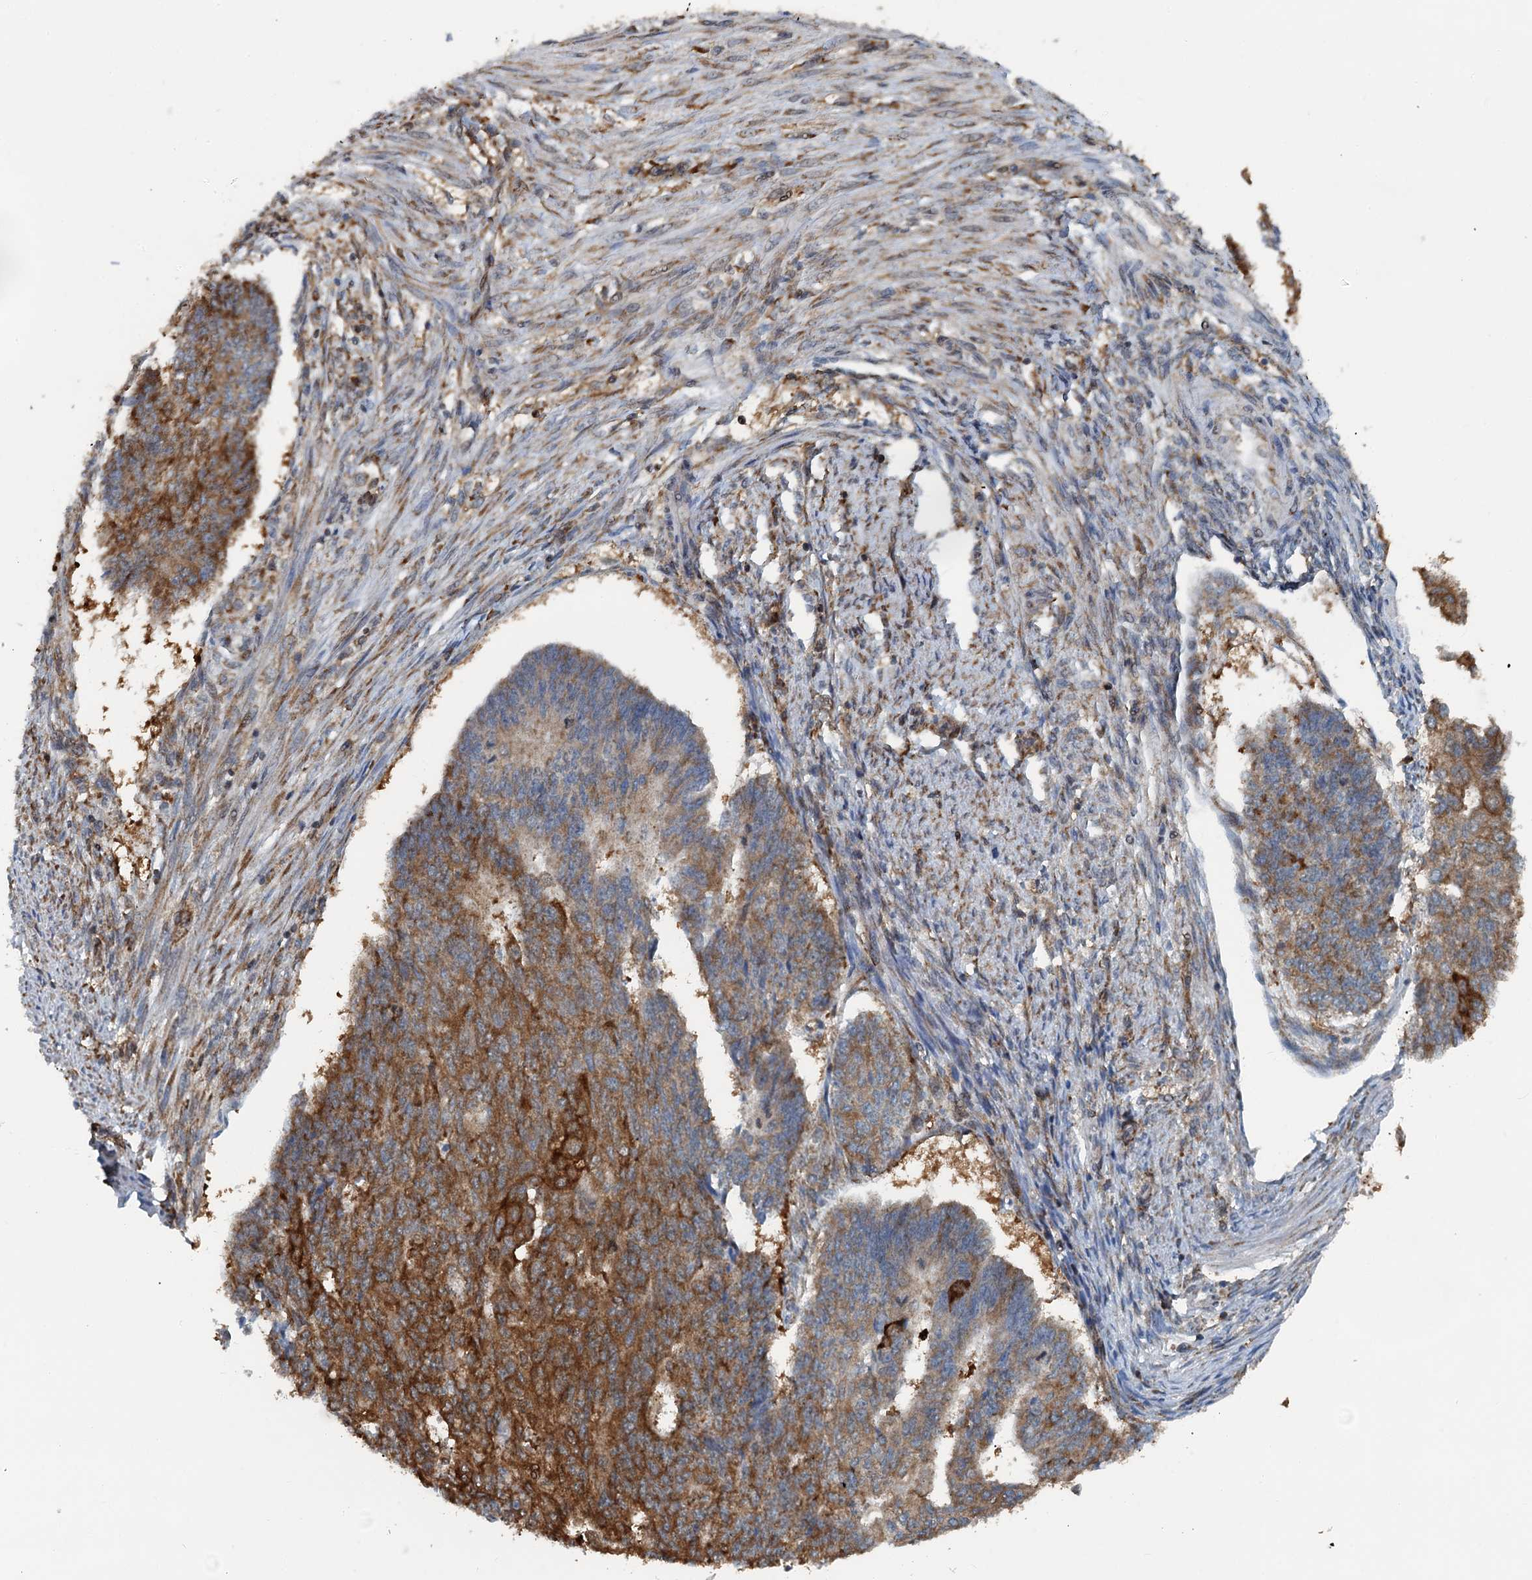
{"staining": {"intensity": "moderate", "quantity": ">75%", "location": "cytoplasmic/membranous"}, "tissue": "endometrial cancer", "cell_type": "Tumor cells", "image_type": "cancer", "snomed": [{"axis": "morphology", "description": "Adenocarcinoma, NOS"}, {"axis": "topography", "description": "Endometrium"}], "caption": "Human endometrial adenocarcinoma stained with a protein marker demonstrates moderate staining in tumor cells.", "gene": "GPI", "patient": {"sex": "female", "age": 32}}